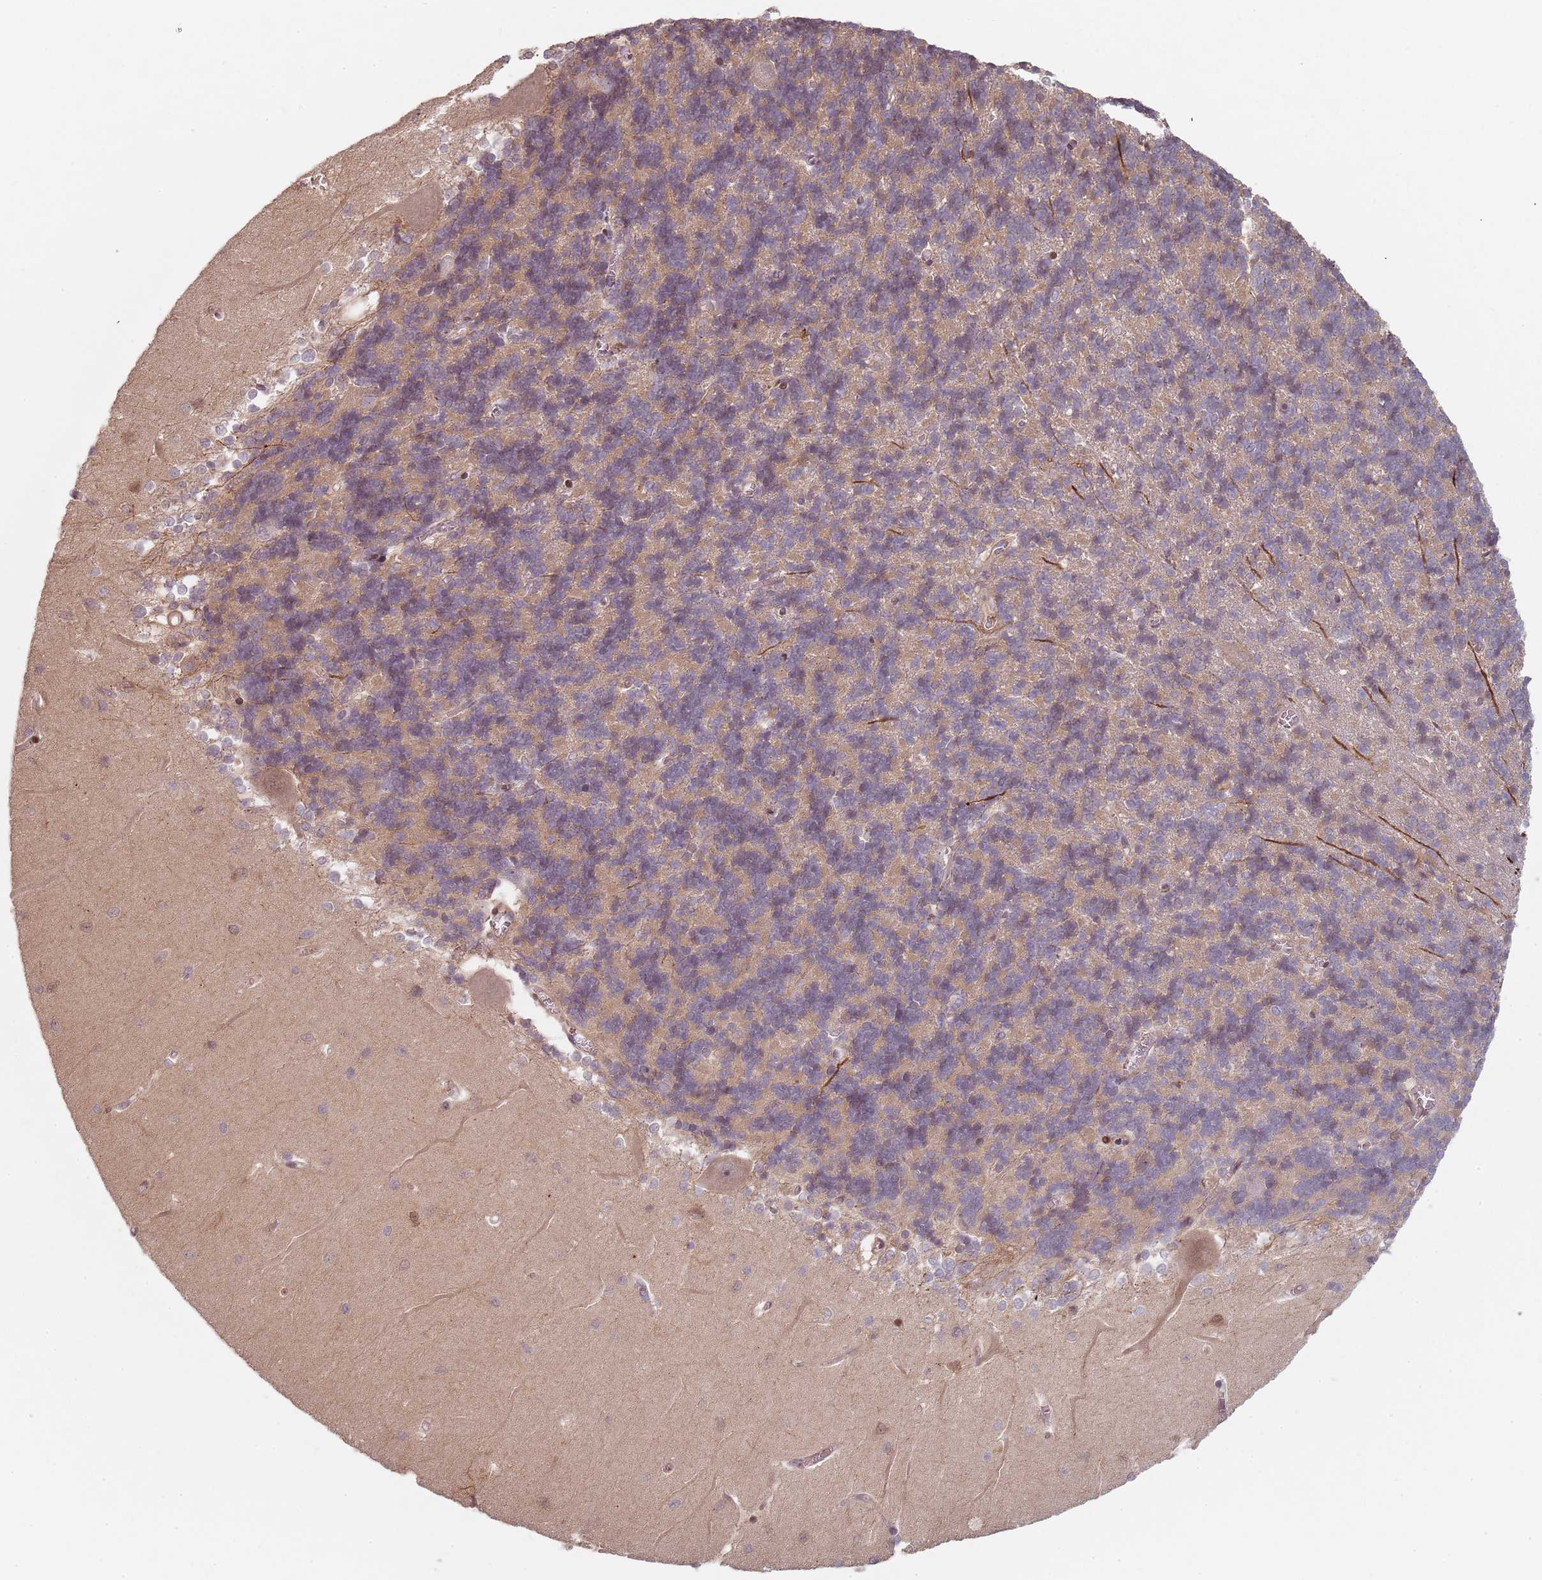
{"staining": {"intensity": "moderate", "quantity": "25%-75%", "location": "cytoplasmic/membranous"}, "tissue": "cerebellum", "cell_type": "Cells in granular layer", "image_type": "normal", "snomed": [{"axis": "morphology", "description": "Normal tissue, NOS"}, {"axis": "topography", "description": "Cerebellum"}], "caption": "Protein staining by IHC reveals moderate cytoplasmic/membranous positivity in about 25%-75% of cells in granular layer in normal cerebellum.", "gene": "RPS6KA2", "patient": {"sex": "male", "age": 37}}